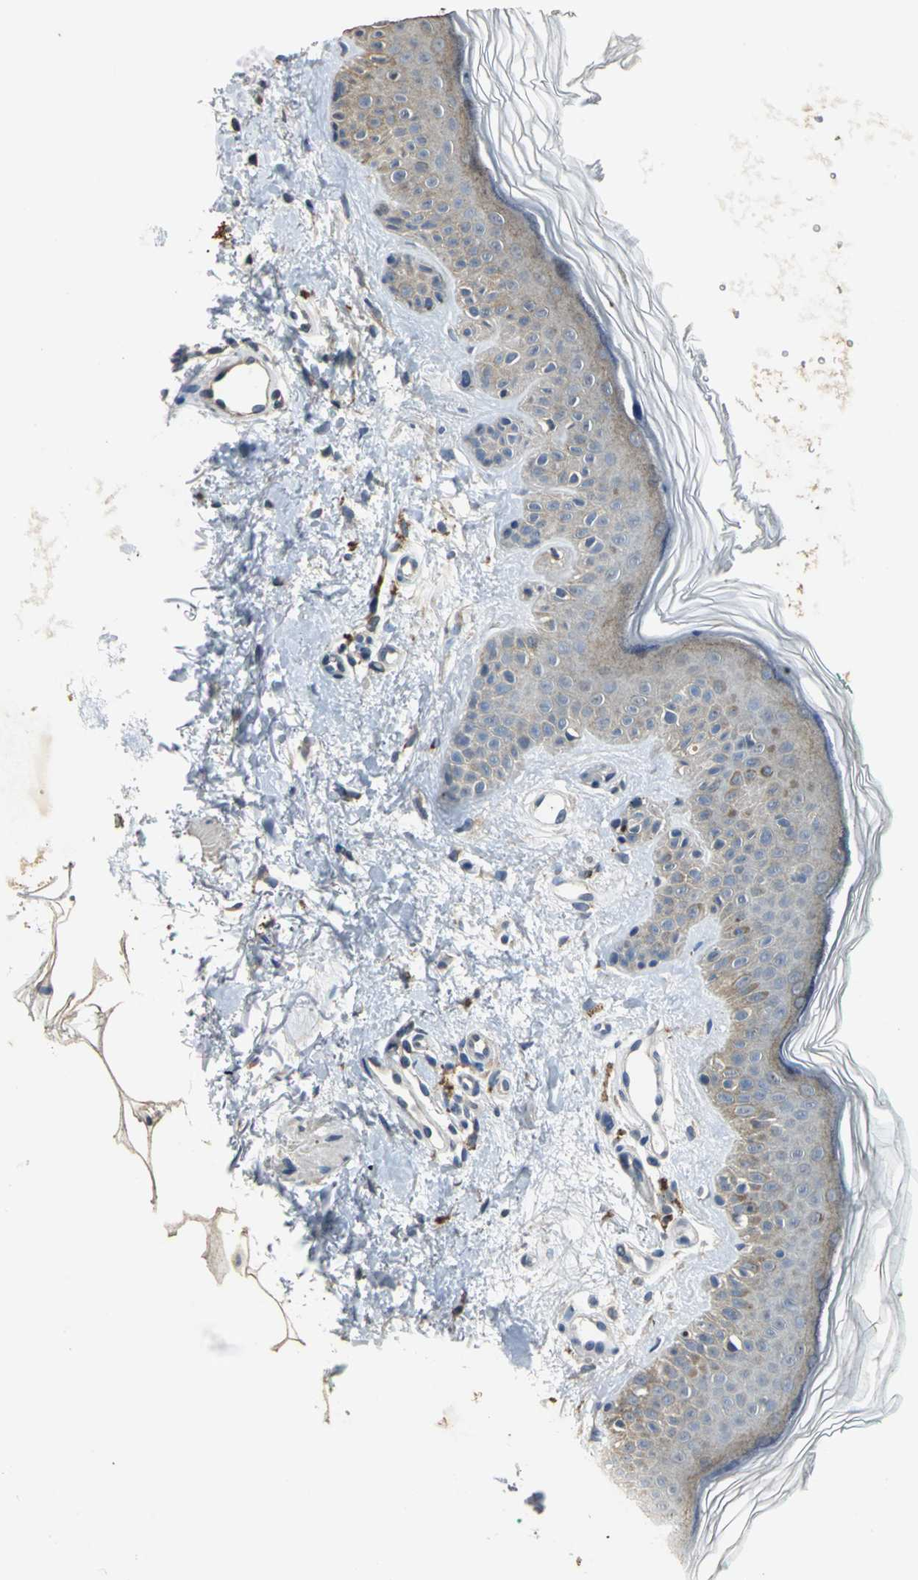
{"staining": {"intensity": "weak", "quantity": "<25%", "location": "cytoplasmic/membranous"}, "tissue": "skin", "cell_type": "Fibroblasts", "image_type": "normal", "snomed": [{"axis": "morphology", "description": "Normal tissue, NOS"}, {"axis": "topography", "description": "Skin"}], "caption": "The image shows no staining of fibroblasts in unremarkable skin.", "gene": "OCLN", "patient": {"sex": "male", "age": 71}}